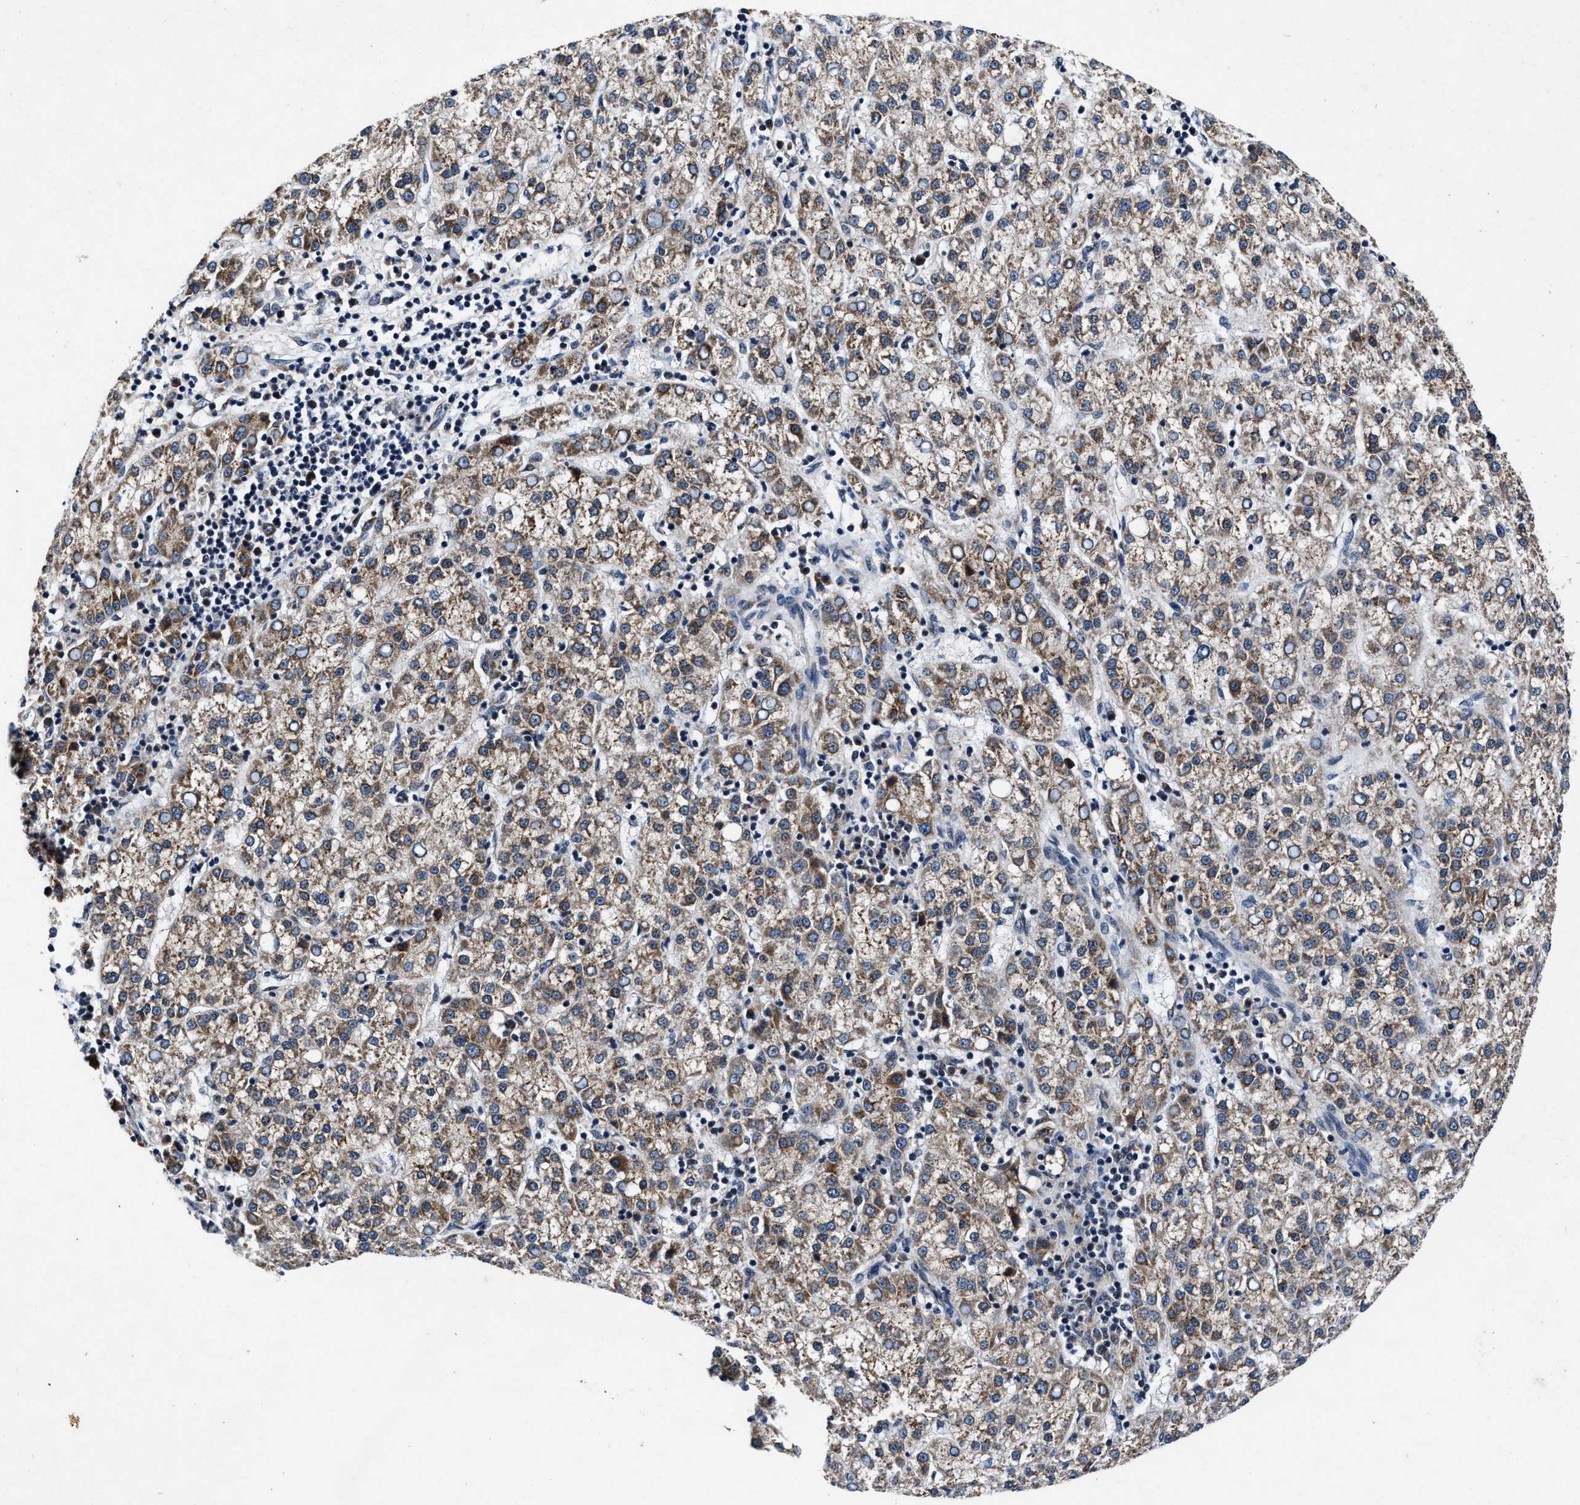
{"staining": {"intensity": "moderate", "quantity": ">75%", "location": "cytoplasmic/membranous"}, "tissue": "liver cancer", "cell_type": "Tumor cells", "image_type": "cancer", "snomed": [{"axis": "morphology", "description": "Carcinoma, Hepatocellular, NOS"}, {"axis": "topography", "description": "Liver"}], "caption": "High-magnification brightfield microscopy of liver cancer (hepatocellular carcinoma) stained with DAB (brown) and counterstained with hematoxylin (blue). tumor cells exhibit moderate cytoplasmic/membranous positivity is present in about>75% of cells.", "gene": "TMEM53", "patient": {"sex": "female", "age": 58}}